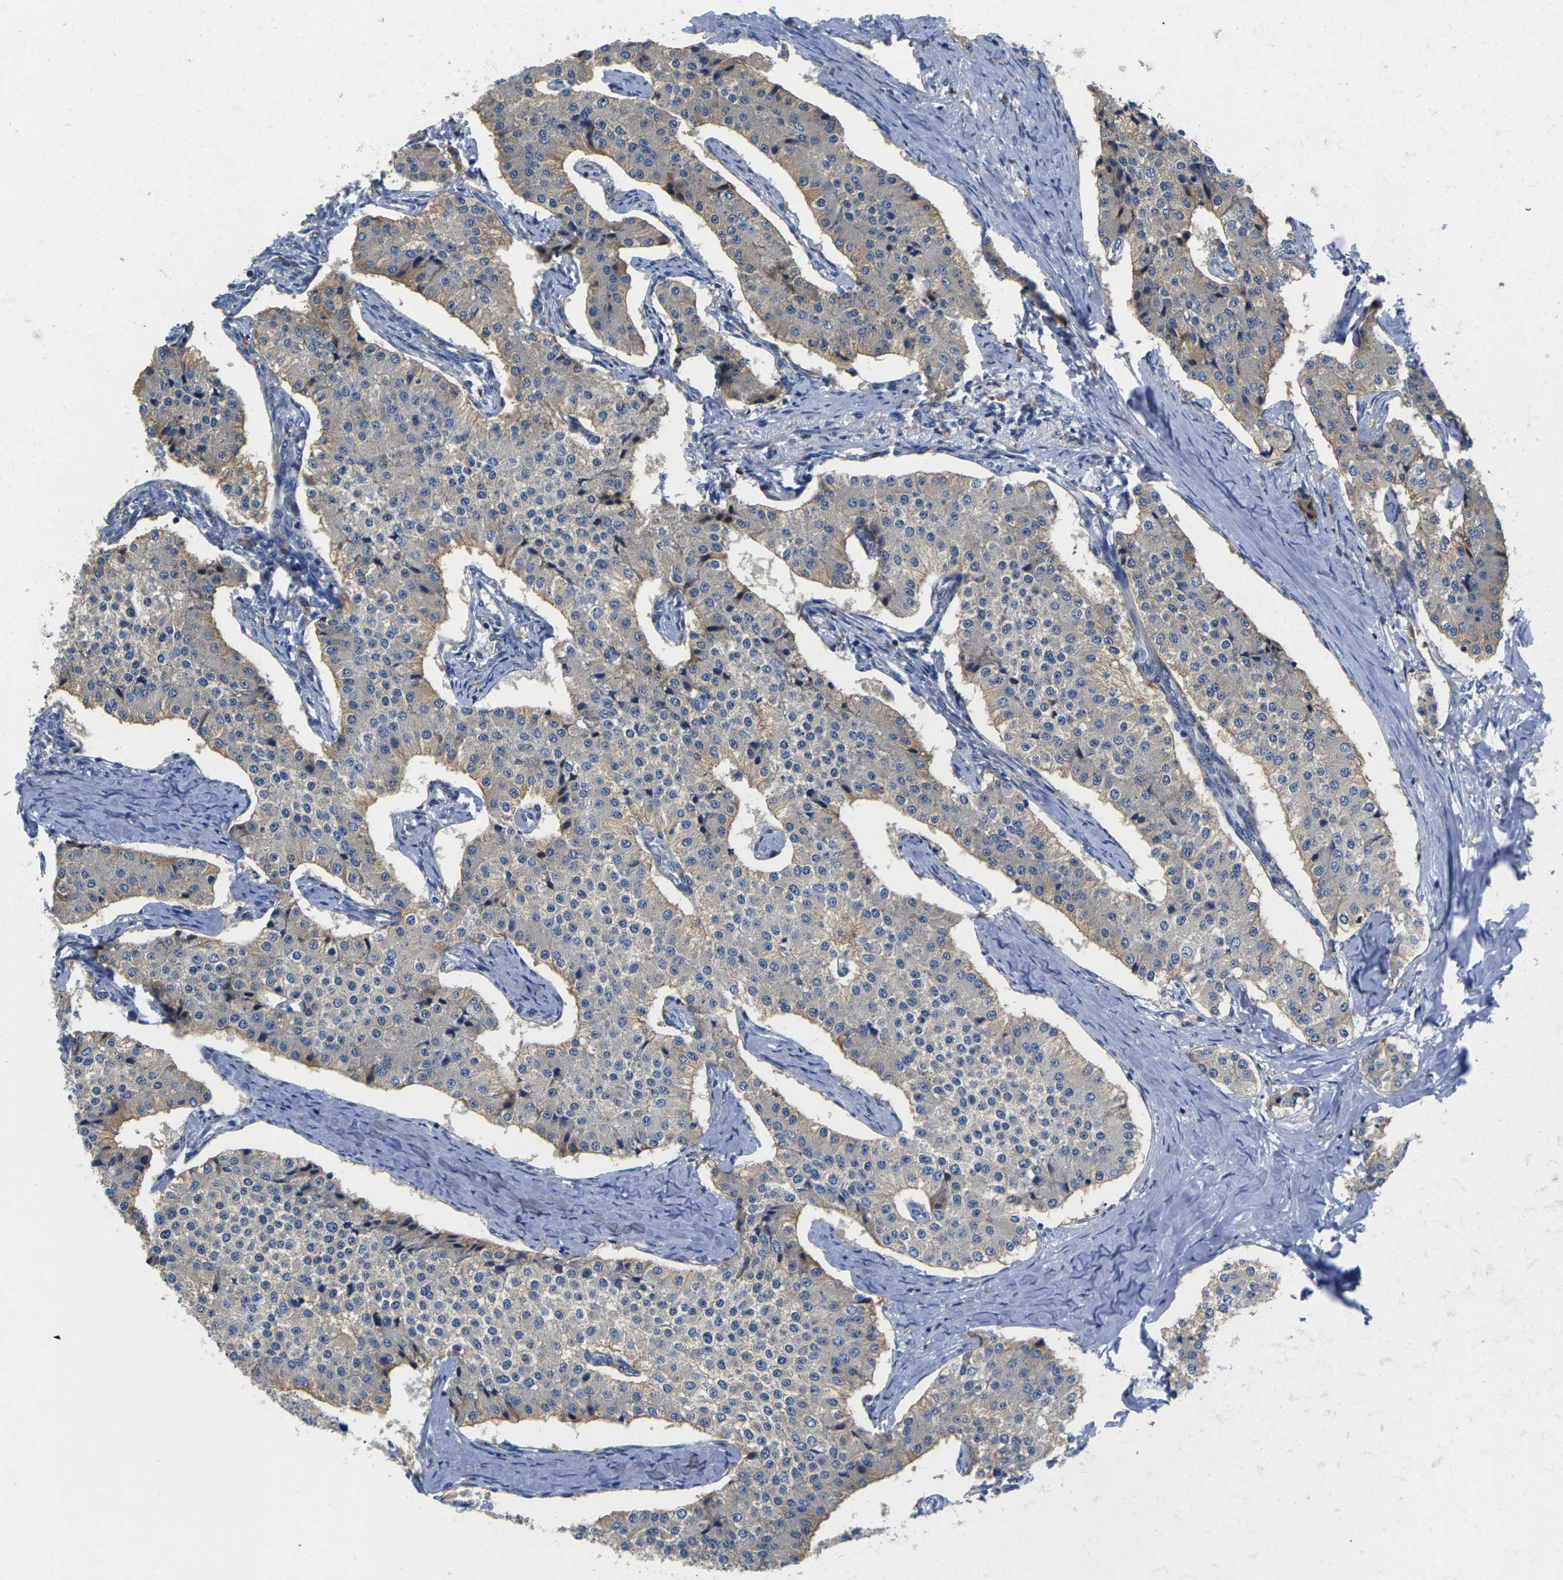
{"staining": {"intensity": "weak", "quantity": "<25%", "location": "cytoplasmic/membranous"}, "tissue": "carcinoid", "cell_type": "Tumor cells", "image_type": "cancer", "snomed": [{"axis": "morphology", "description": "Carcinoid, malignant, NOS"}, {"axis": "topography", "description": "Colon"}], "caption": "DAB immunohistochemical staining of carcinoid reveals no significant staining in tumor cells.", "gene": "SCNN1A", "patient": {"sex": "female", "age": 52}}